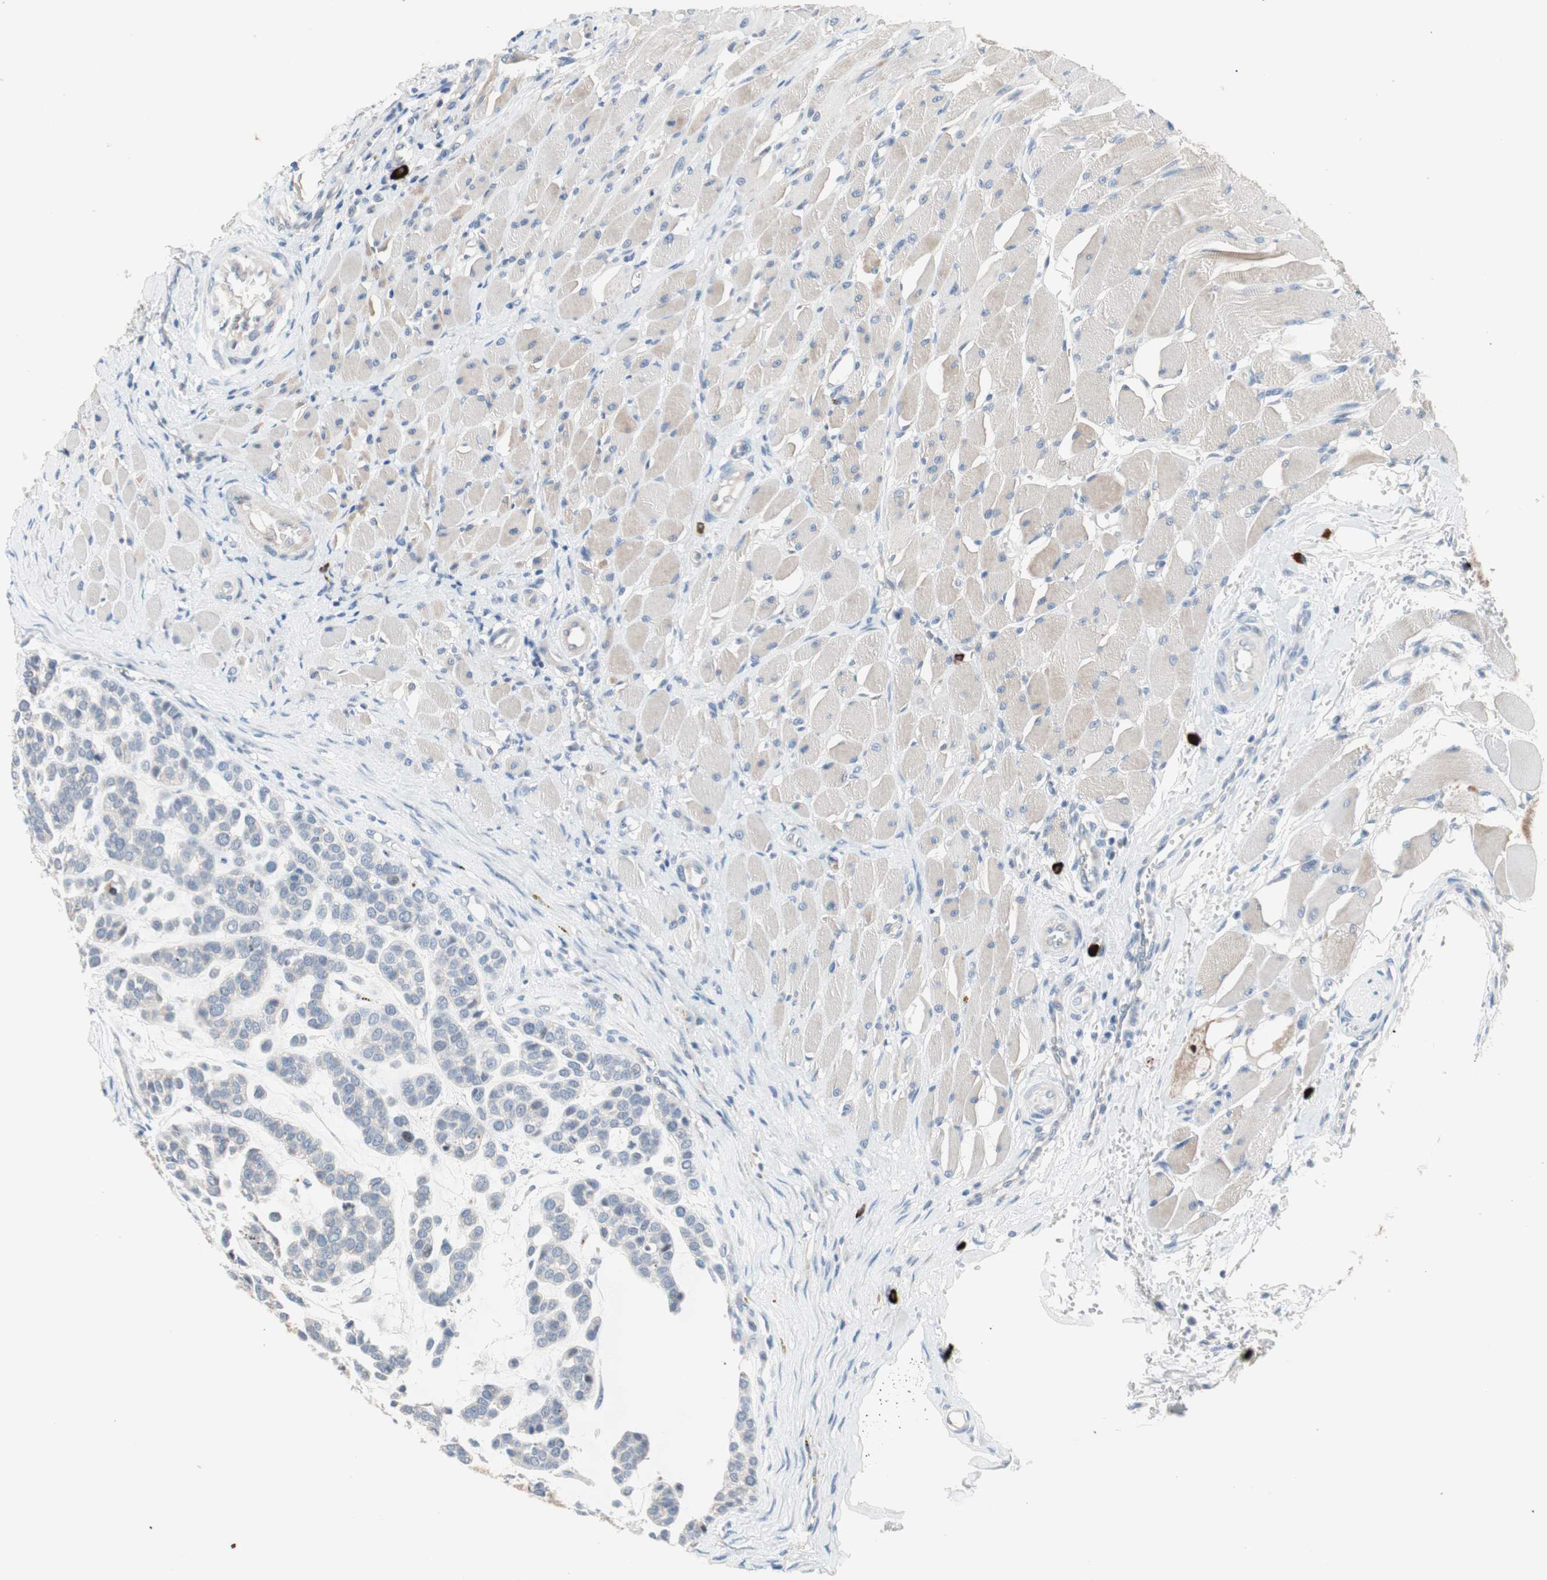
{"staining": {"intensity": "negative", "quantity": "none", "location": "none"}, "tissue": "head and neck cancer", "cell_type": "Tumor cells", "image_type": "cancer", "snomed": [{"axis": "morphology", "description": "Adenocarcinoma, NOS"}, {"axis": "morphology", "description": "Adenoma, NOS"}, {"axis": "topography", "description": "Head-Neck"}], "caption": "Immunohistochemical staining of human head and neck adenocarcinoma shows no significant staining in tumor cells.", "gene": "PDZK1", "patient": {"sex": "female", "age": 55}}